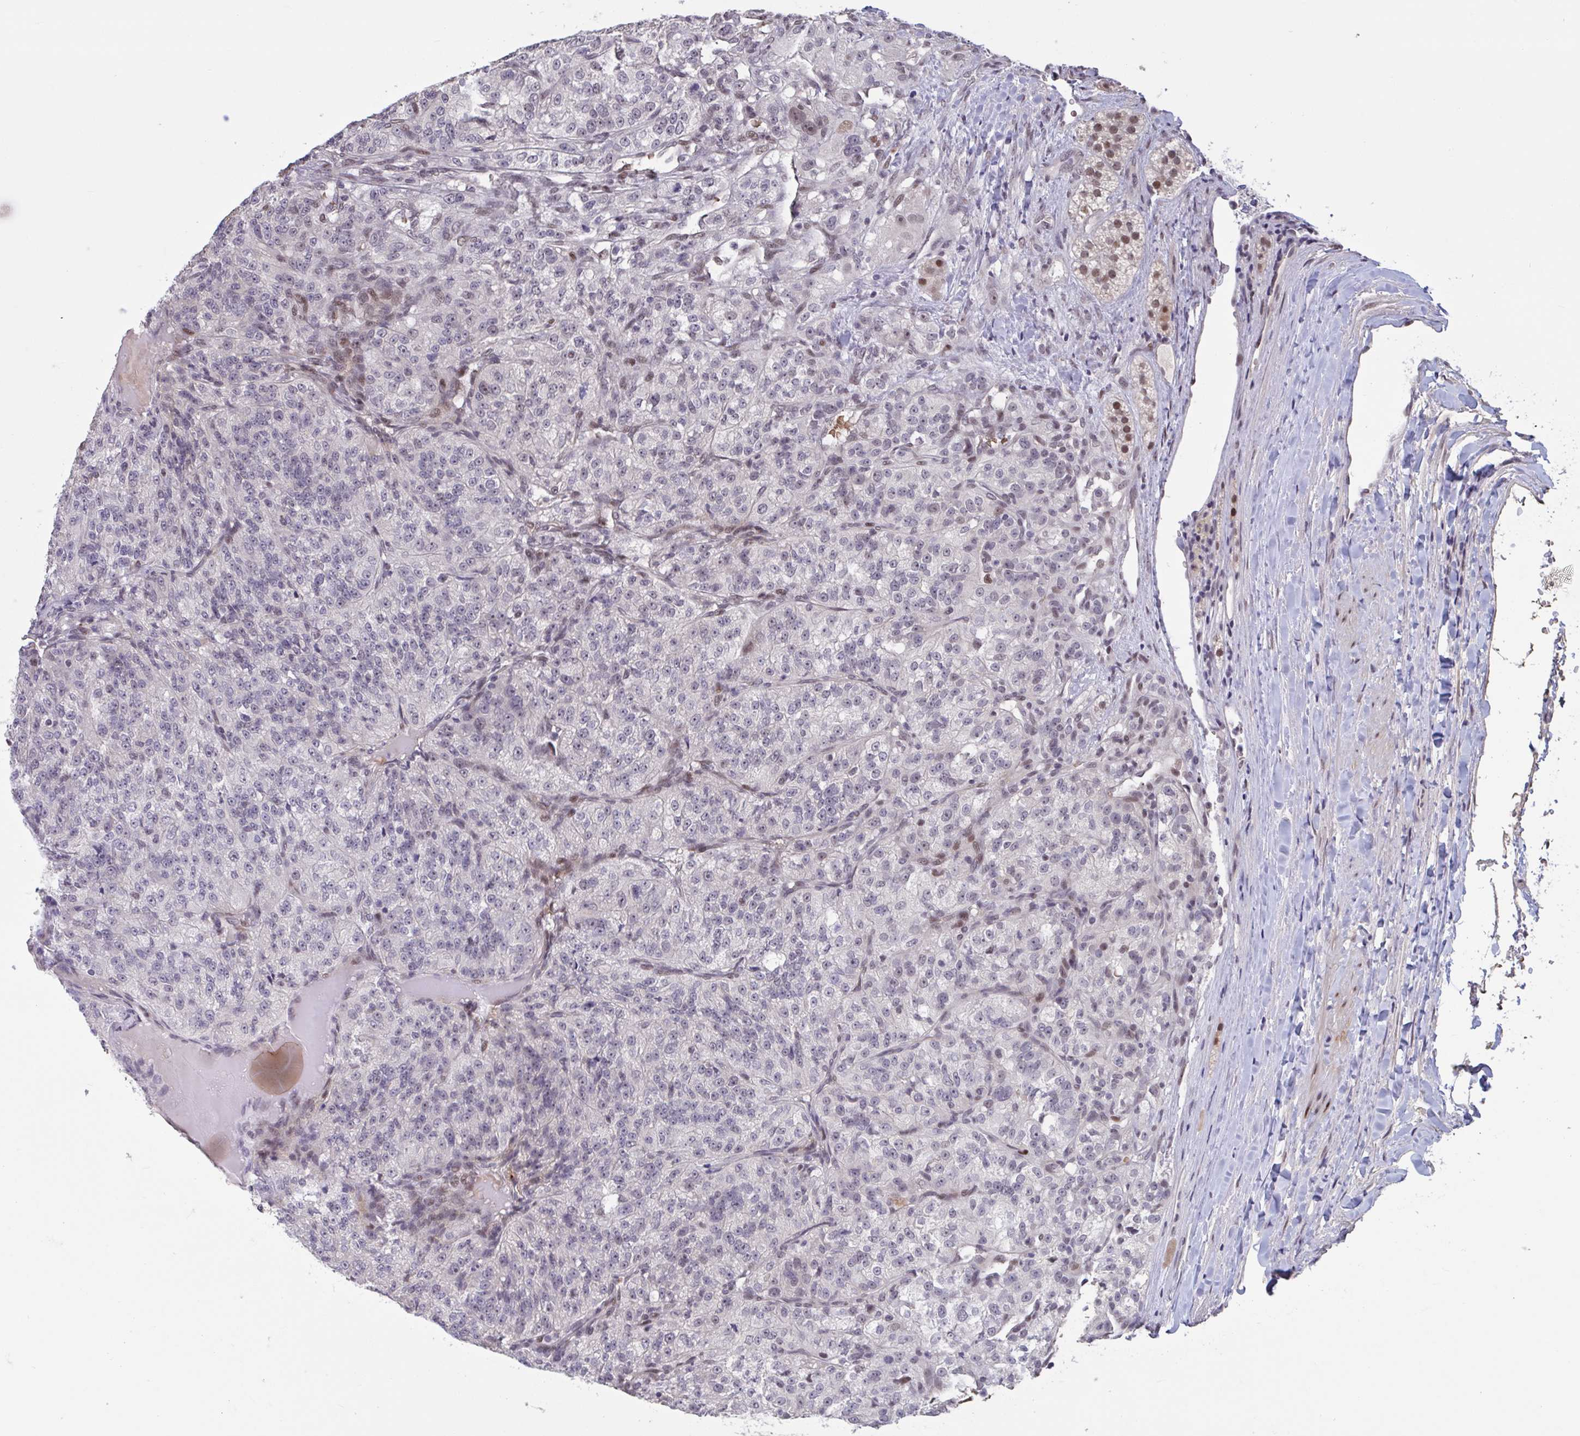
{"staining": {"intensity": "negative", "quantity": "none", "location": "none"}, "tissue": "renal cancer", "cell_type": "Tumor cells", "image_type": "cancer", "snomed": [{"axis": "morphology", "description": "Adenocarcinoma, NOS"}, {"axis": "topography", "description": "Kidney"}], "caption": "DAB (3,3'-diaminobenzidine) immunohistochemical staining of human renal adenocarcinoma demonstrates no significant positivity in tumor cells.", "gene": "ZNF414", "patient": {"sex": "female", "age": 63}}